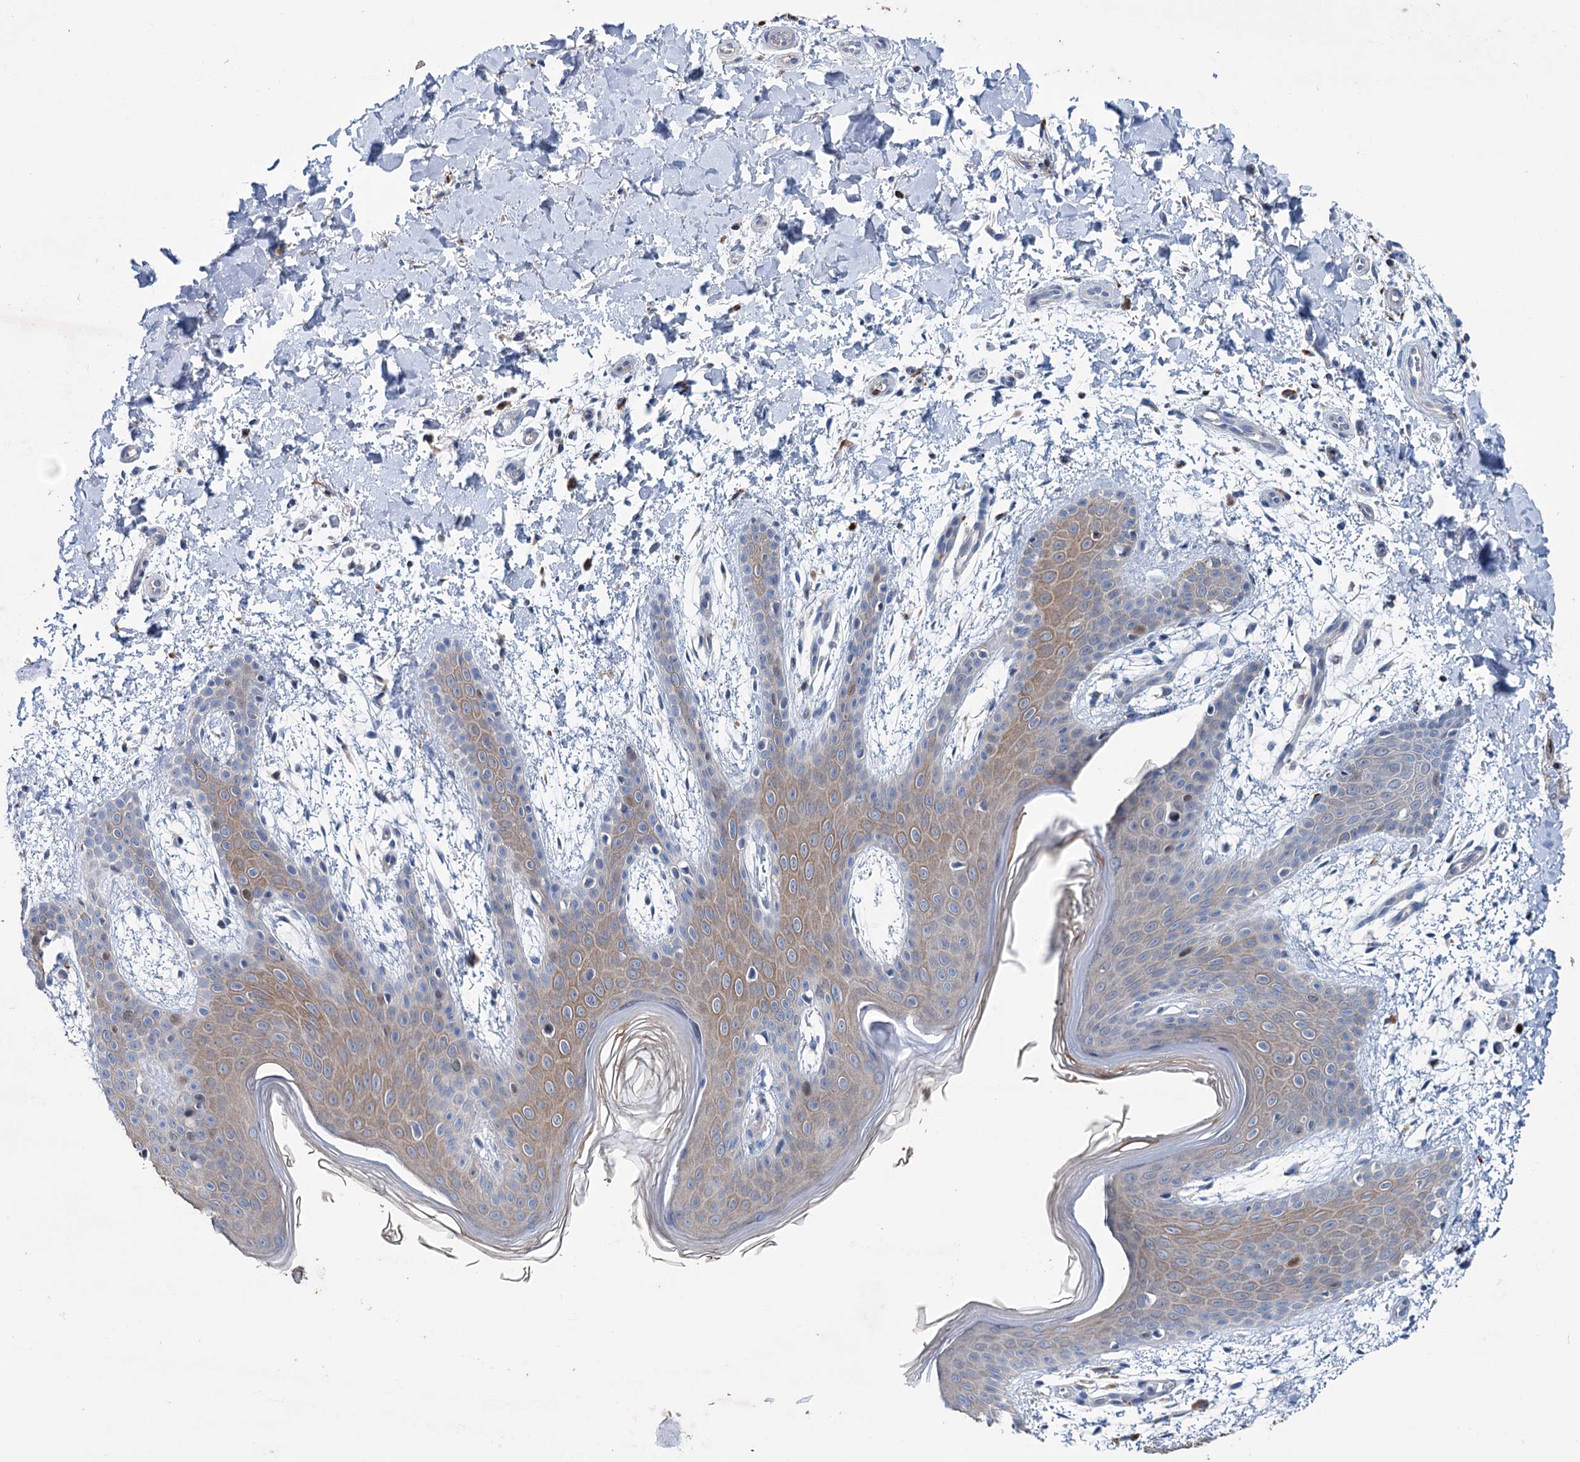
{"staining": {"intensity": "negative", "quantity": "none", "location": "none"}, "tissue": "skin", "cell_type": "Fibroblasts", "image_type": "normal", "snomed": [{"axis": "morphology", "description": "Normal tissue, NOS"}, {"axis": "topography", "description": "Skin"}], "caption": "This is a photomicrograph of IHC staining of benign skin, which shows no positivity in fibroblasts.", "gene": "FAM111B", "patient": {"sex": "male", "age": 36}}